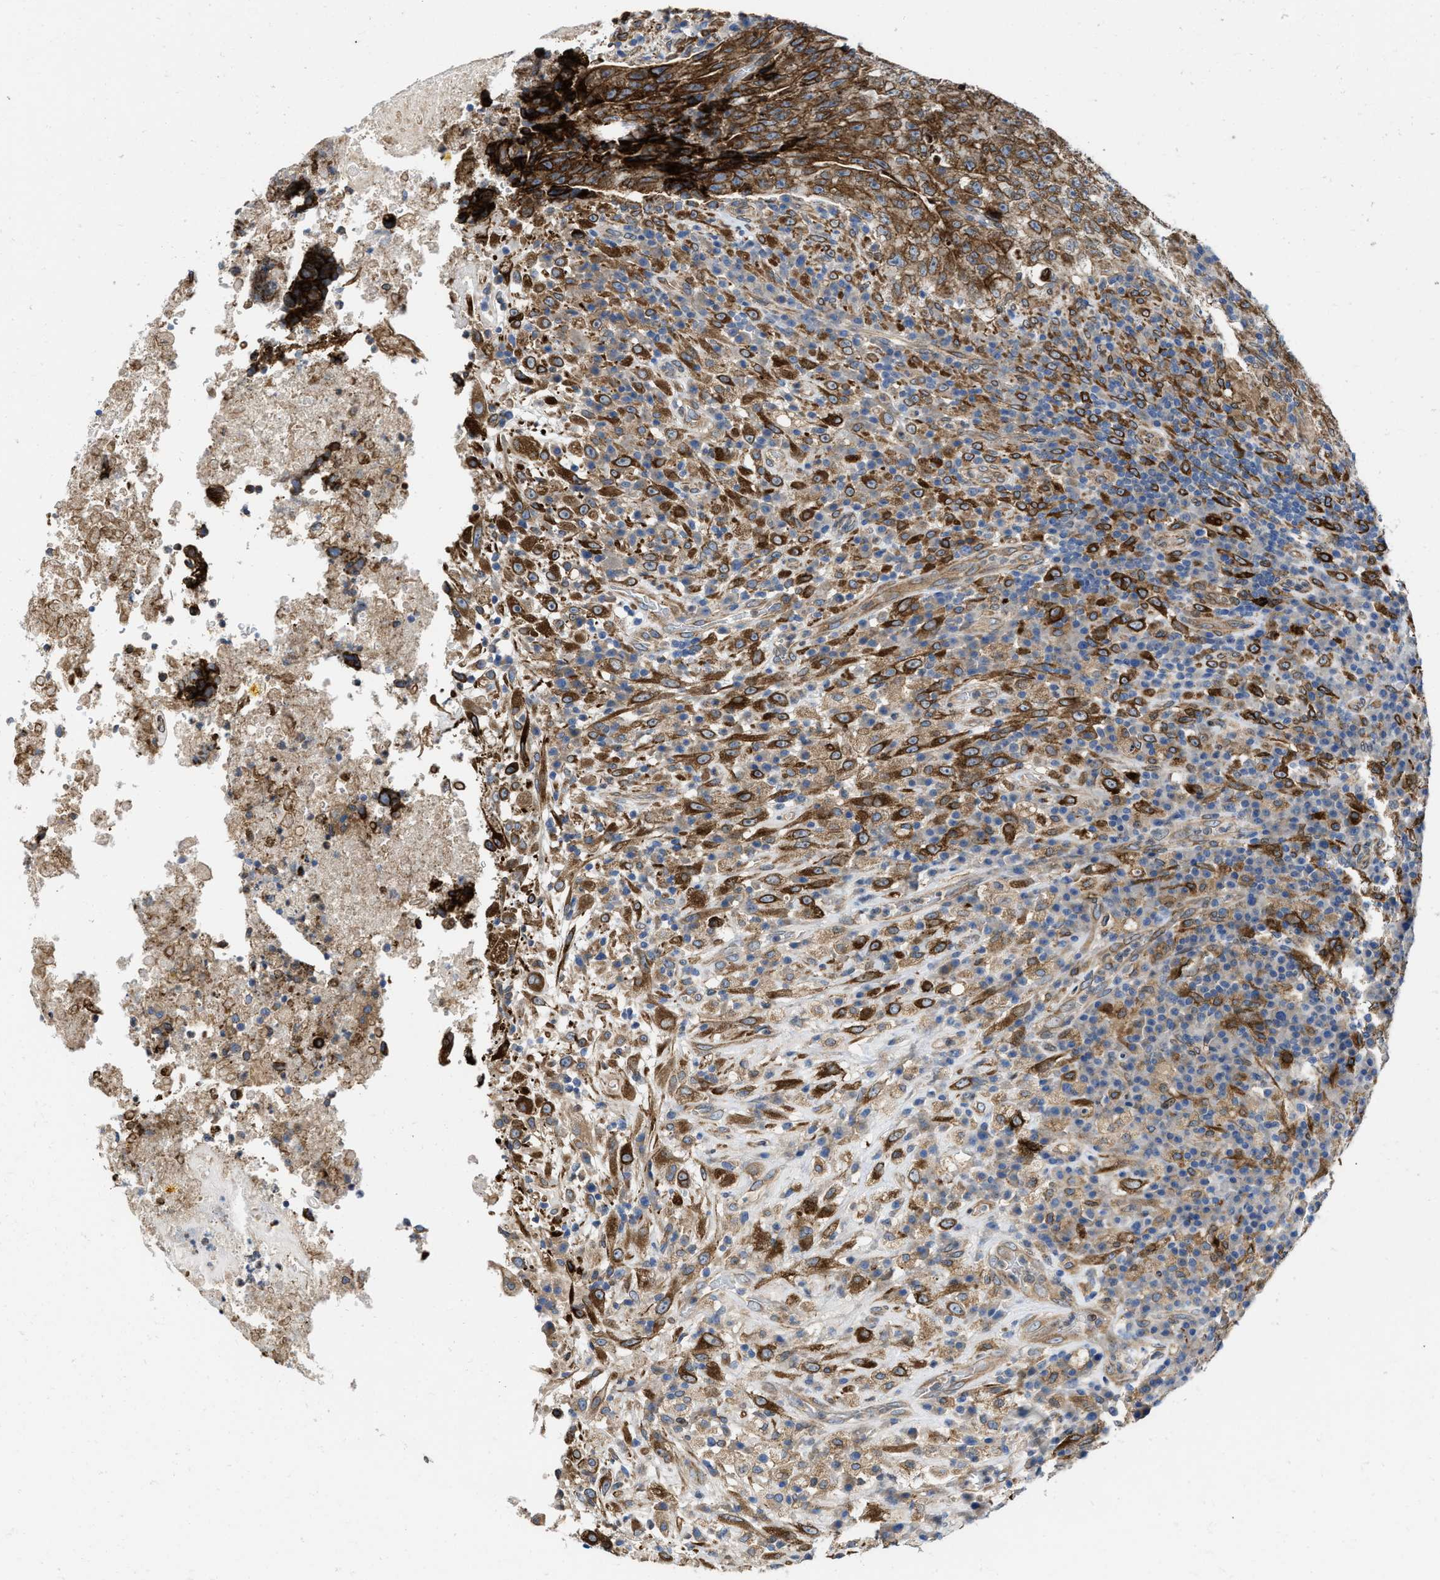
{"staining": {"intensity": "strong", "quantity": ">75%", "location": "cytoplasmic/membranous"}, "tissue": "testis cancer", "cell_type": "Tumor cells", "image_type": "cancer", "snomed": [{"axis": "morphology", "description": "Necrosis, NOS"}, {"axis": "morphology", "description": "Carcinoma, Embryonal, NOS"}, {"axis": "topography", "description": "Testis"}], "caption": "Embryonal carcinoma (testis) tissue demonstrates strong cytoplasmic/membranous staining in about >75% of tumor cells", "gene": "ERLIN2", "patient": {"sex": "male", "age": 19}}